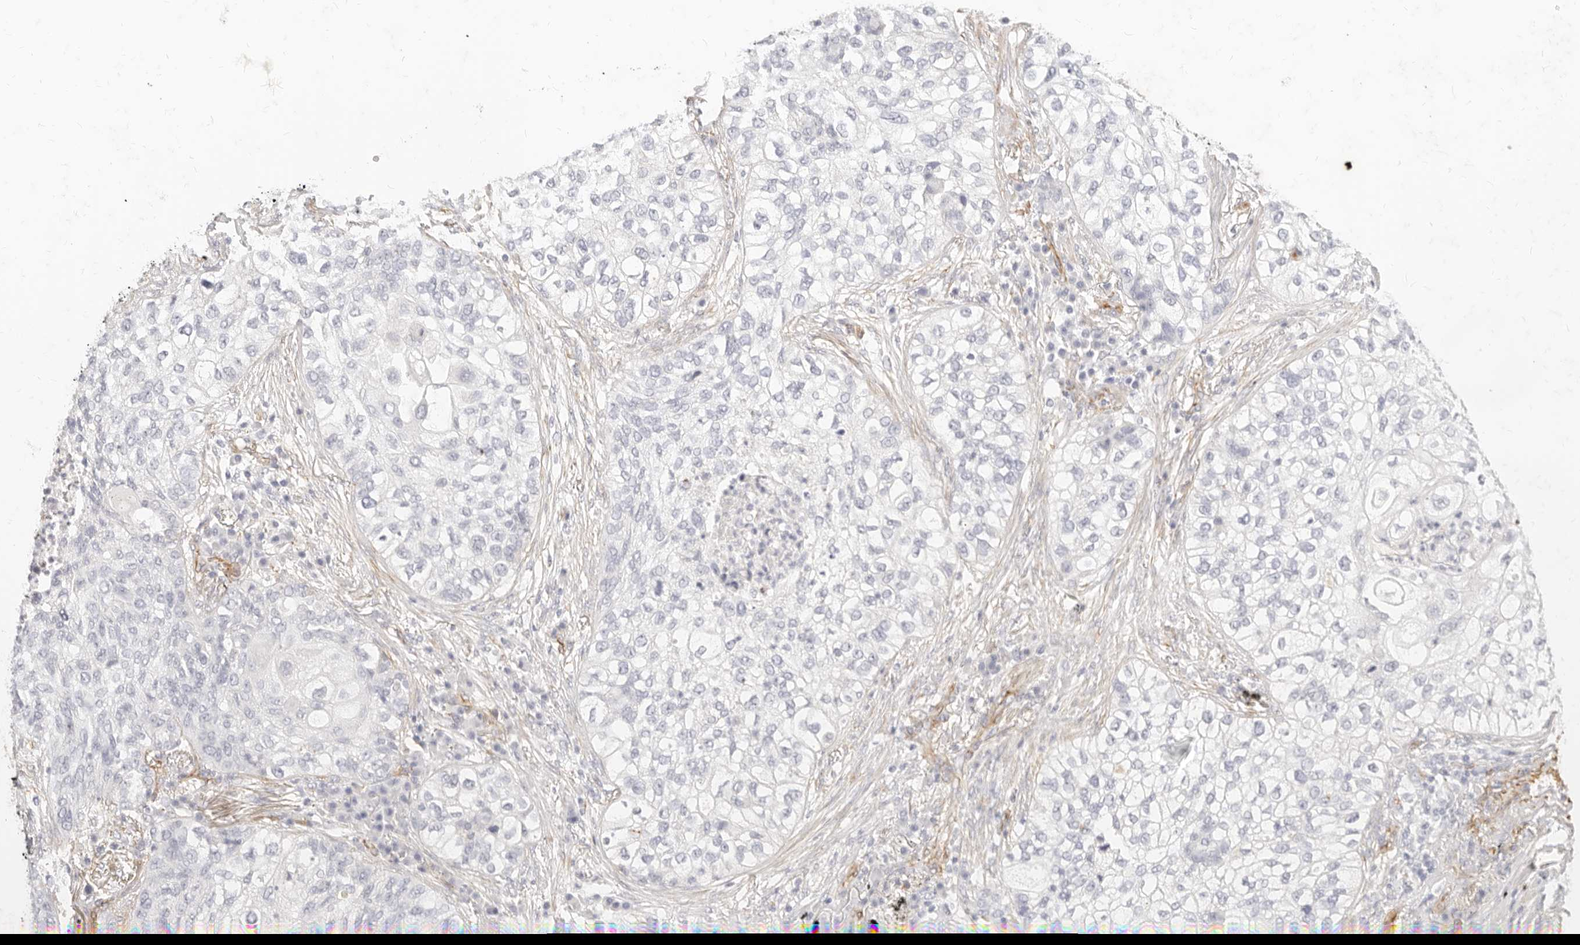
{"staining": {"intensity": "negative", "quantity": "none", "location": "none"}, "tissue": "lung cancer", "cell_type": "Tumor cells", "image_type": "cancer", "snomed": [{"axis": "morphology", "description": "Squamous cell carcinoma, NOS"}, {"axis": "topography", "description": "Lung"}], "caption": "Tumor cells show no significant protein staining in lung cancer.", "gene": "NUS1", "patient": {"sex": "female", "age": 63}}